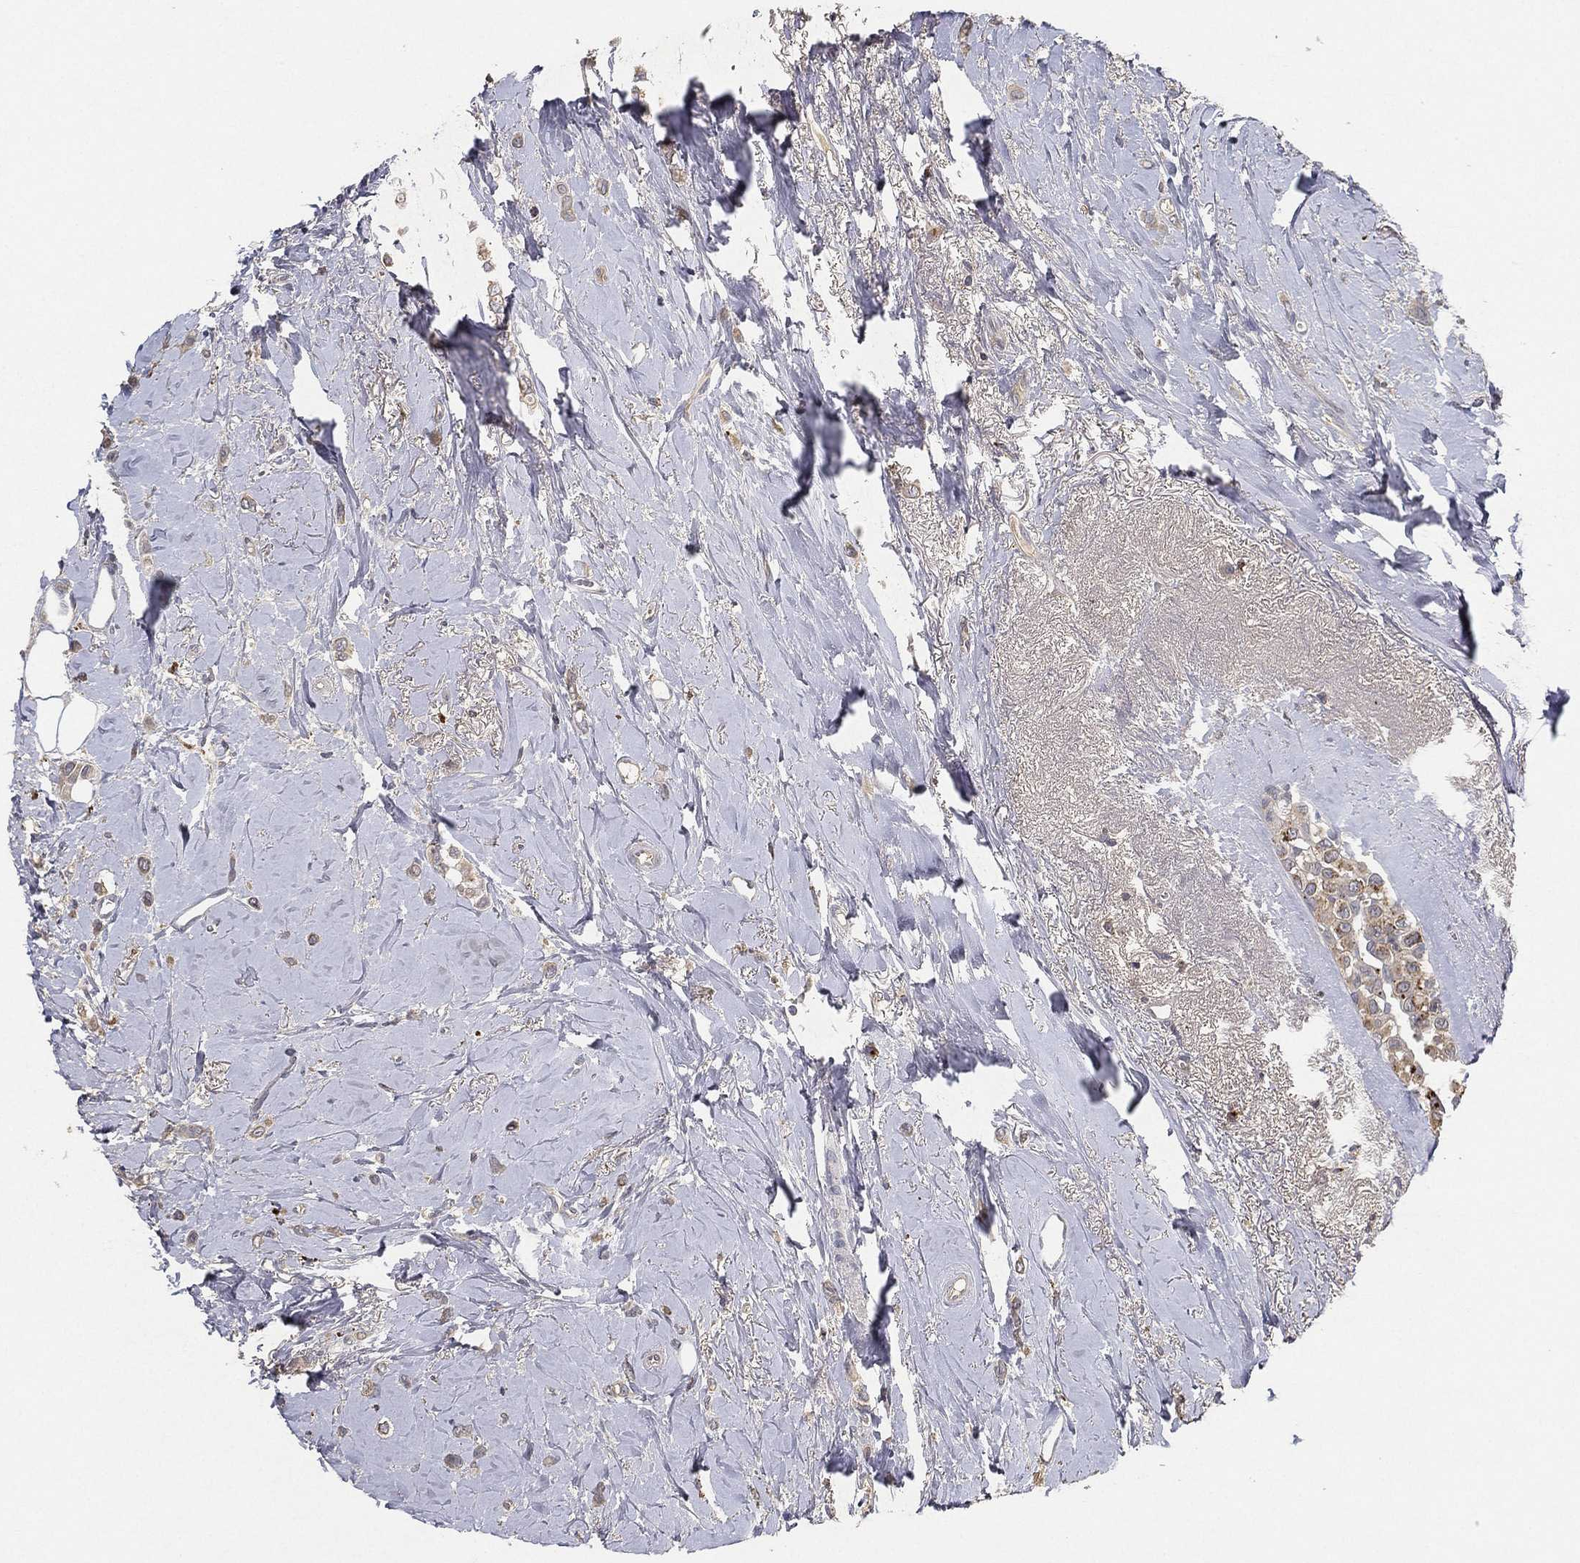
{"staining": {"intensity": "weak", "quantity": "25%-75%", "location": "cytoplasmic/membranous"}, "tissue": "breast cancer", "cell_type": "Tumor cells", "image_type": "cancer", "snomed": [{"axis": "morphology", "description": "Lobular carcinoma"}, {"axis": "topography", "description": "Breast"}], "caption": "Lobular carcinoma (breast) tissue demonstrates weak cytoplasmic/membranous positivity in about 25%-75% of tumor cells", "gene": "CFAP251", "patient": {"sex": "female", "age": 66}}